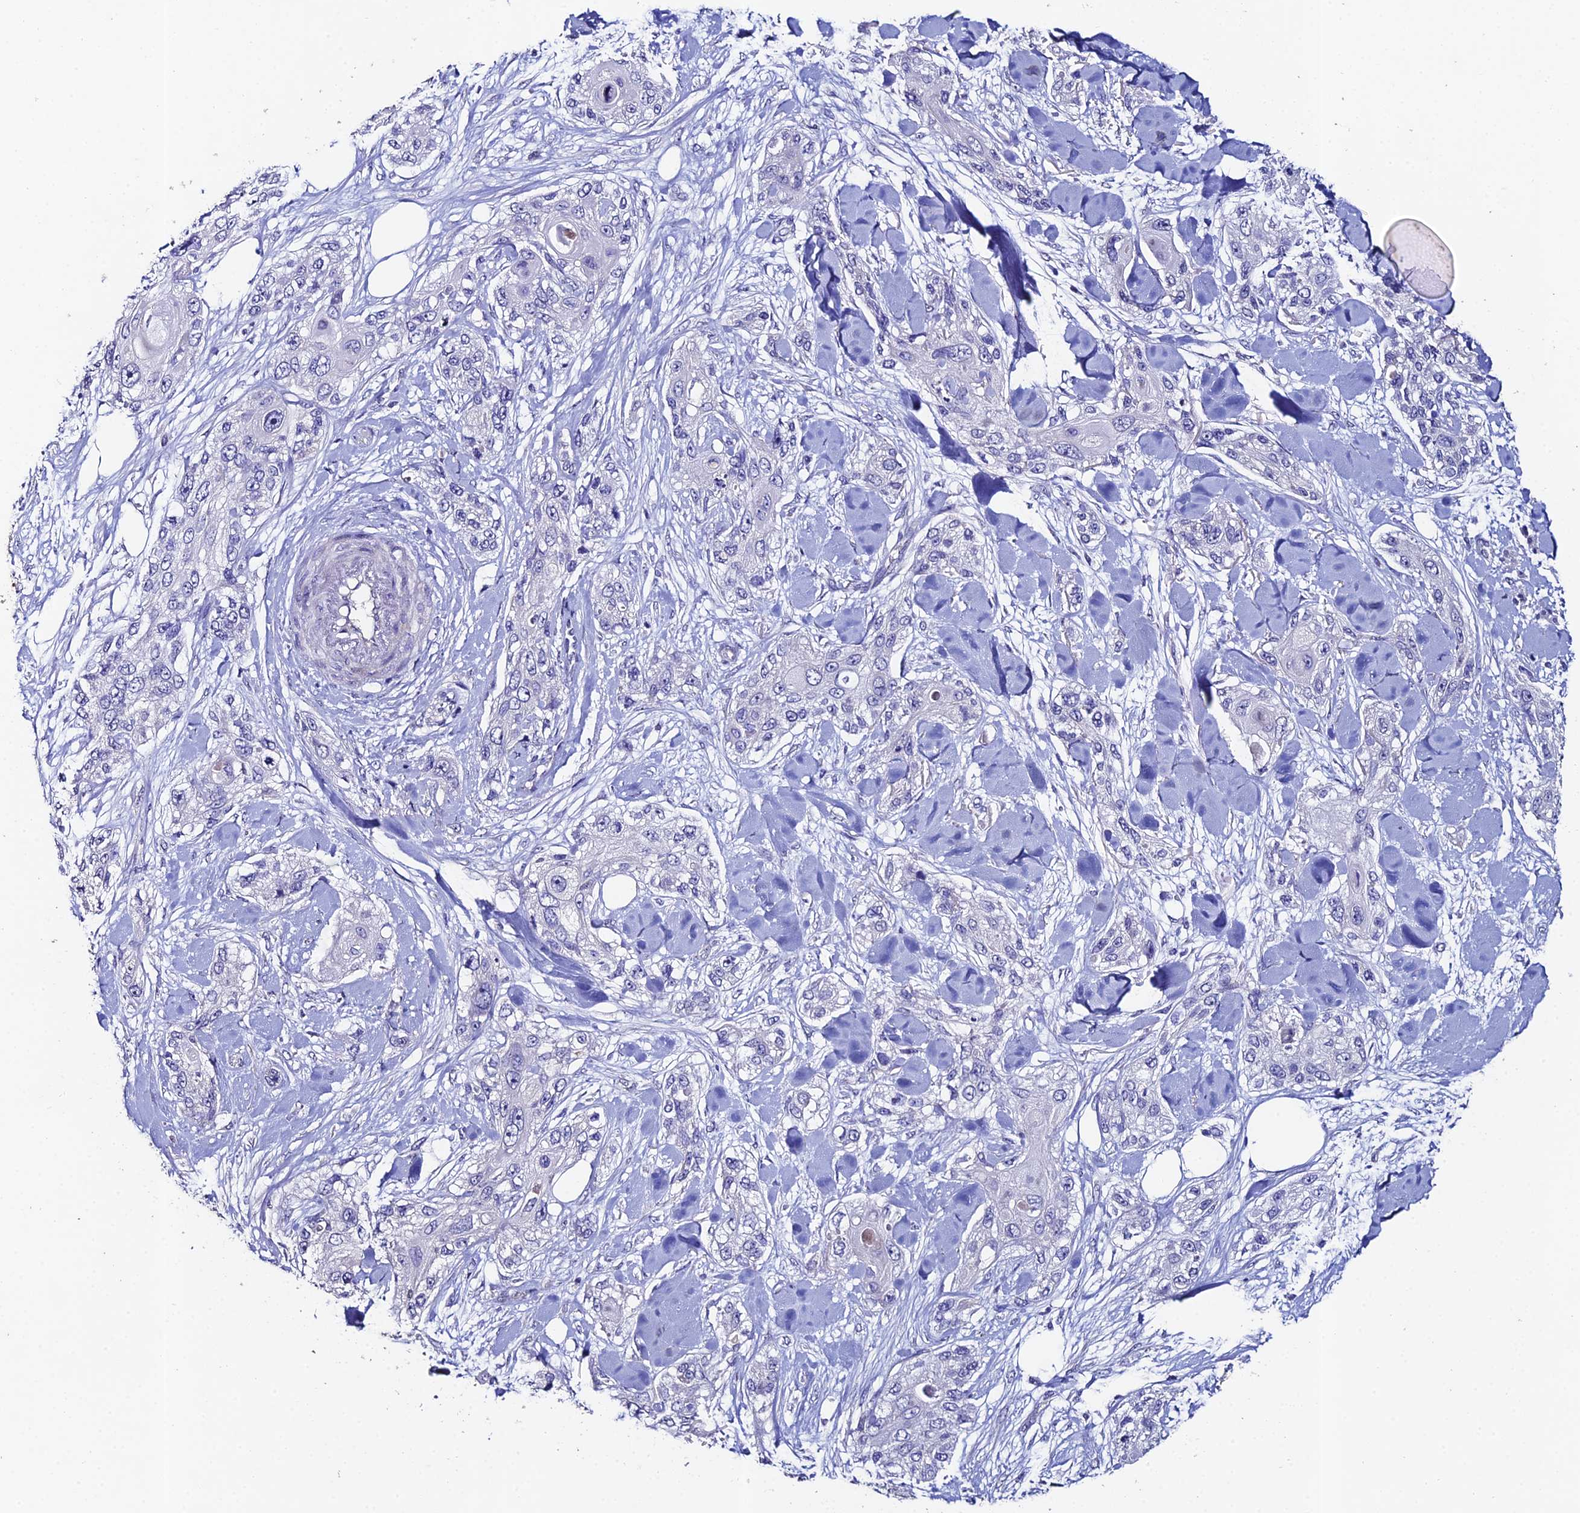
{"staining": {"intensity": "negative", "quantity": "none", "location": "none"}, "tissue": "skin cancer", "cell_type": "Tumor cells", "image_type": "cancer", "snomed": [{"axis": "morphology", "description": "Normal tissue, NOS"}, {"axis": "morphology", "description": "Squamous cell carcinoma, NOS"}, {"axis": "topography", "description": "Skin"}], "caption": "A histopathology image of human skin squamous cell carcinoma is negative for staining in tumor cells.", "gene": "ESRRG", "patient": {"sex": "male", "age": 72}}